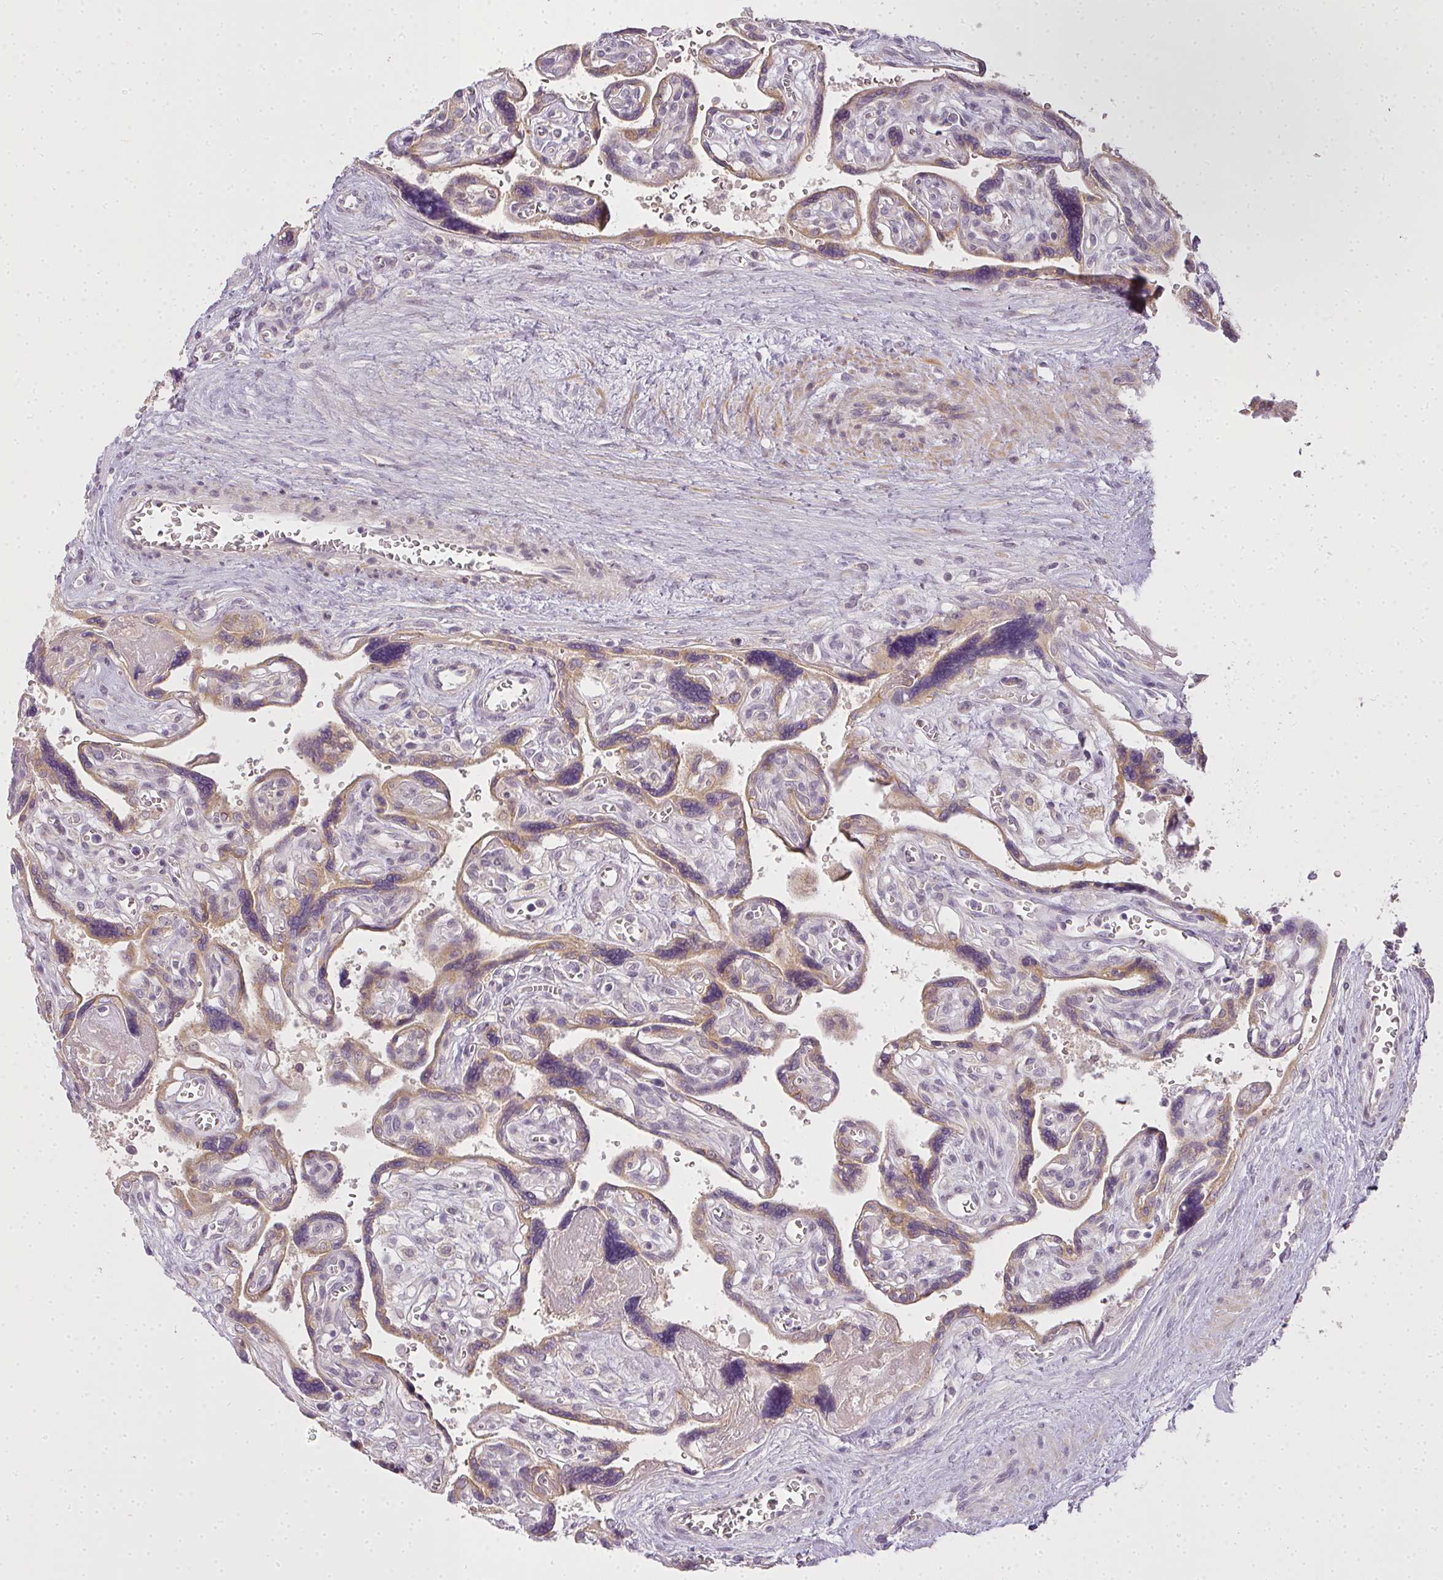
{"staining": {"intensity": "moderate", "quantity": ">75%", "location": "cytoplasmic/membranous"}, "tissue": "placenta", "cell_type": "Decidual cells", "image_type": "normal", "snomed": [{"axis": "morphology", "description": "Normal tissue, NOS"}, {"axis": "topography", "description": "Placenta"}], "caption": "Normal placenta displays moderate cytoplasmic/membranous positivity in about >75% of decidual cells, visualized by immunohistochemistry.", "gene": "MED19", "patient": {"sex": "female", "age": 39}}